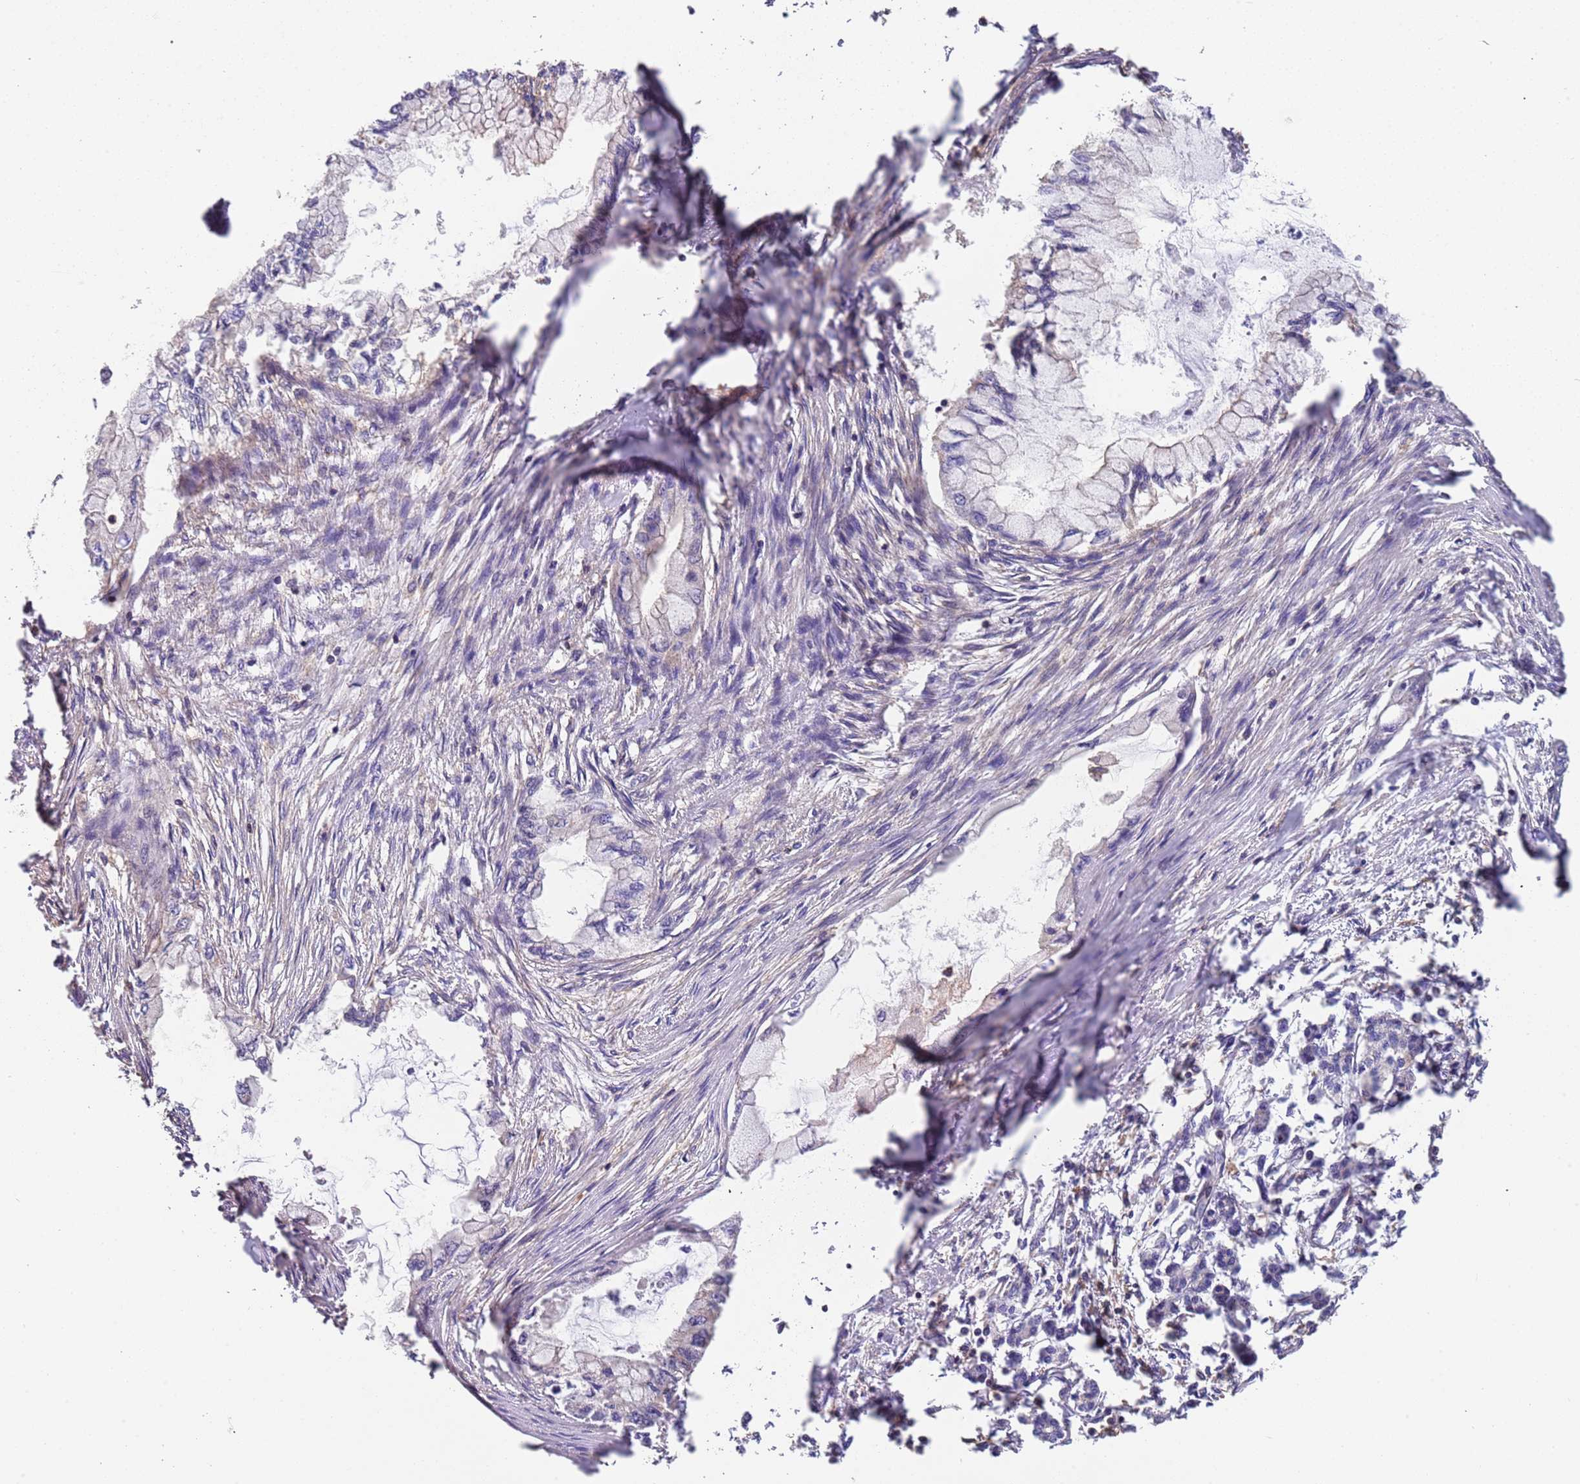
{"staining": {"intensity": "negative", "quantity": "none", "location": "none"}, "tissue": "pancreatic cancer", "cell_type": "Tumor cells", "image_type": "cancer", "snomed": [{"axis": "morphology", "description": "Adenocarcinoma, NOS"}, {"axis": "topography", "description": "Pancreas"}], "caption": "High magnification brightfield microscopy of pancreatic cancer stained with DAB (brown) and counterstained with hematoxylin (blue): tumor cells show no significant expression.", "gene": "SYT4", "patient": {"sex": "male", "age": 48}}